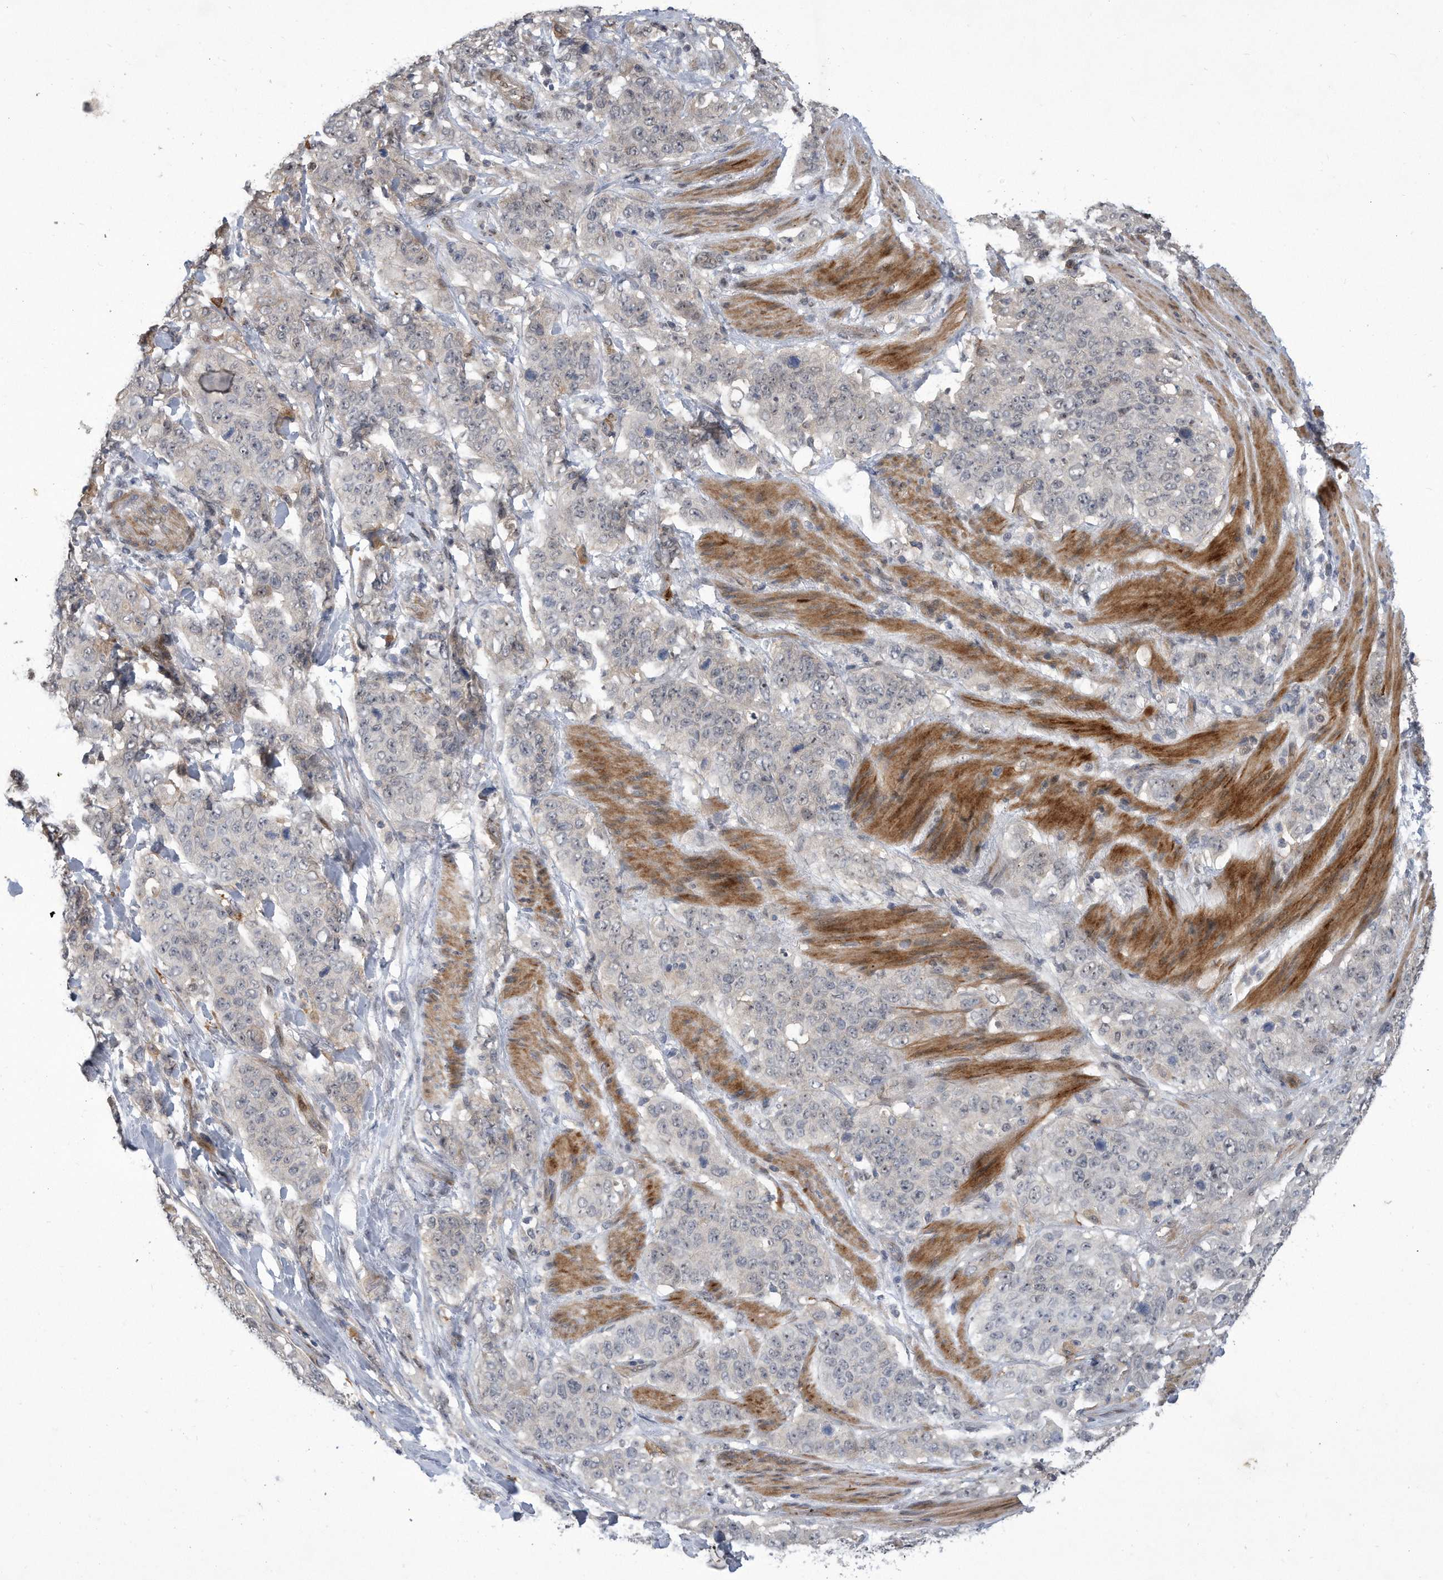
{"staining": {"intensity": "negative", "quantity": "none", "location": "none"}, "tissue": "stomach cancer", "cell_type": "Tumor cells", "image_type": "cancer", "snomed": [{"axis": "morphology", "description": "Adenocarcinoma, NOS"}, {"axis": "topography", "description": "Stomach"}], "caption": "An immunohistochemistry photomicrograph of stomach cancer (adenocarcinoma) is shown. There is no staining in tumor cells of stomach cancer (adenocarcinoma).", "gene": "PGBD2", "patient": {"sex": "male", "age": 48}}